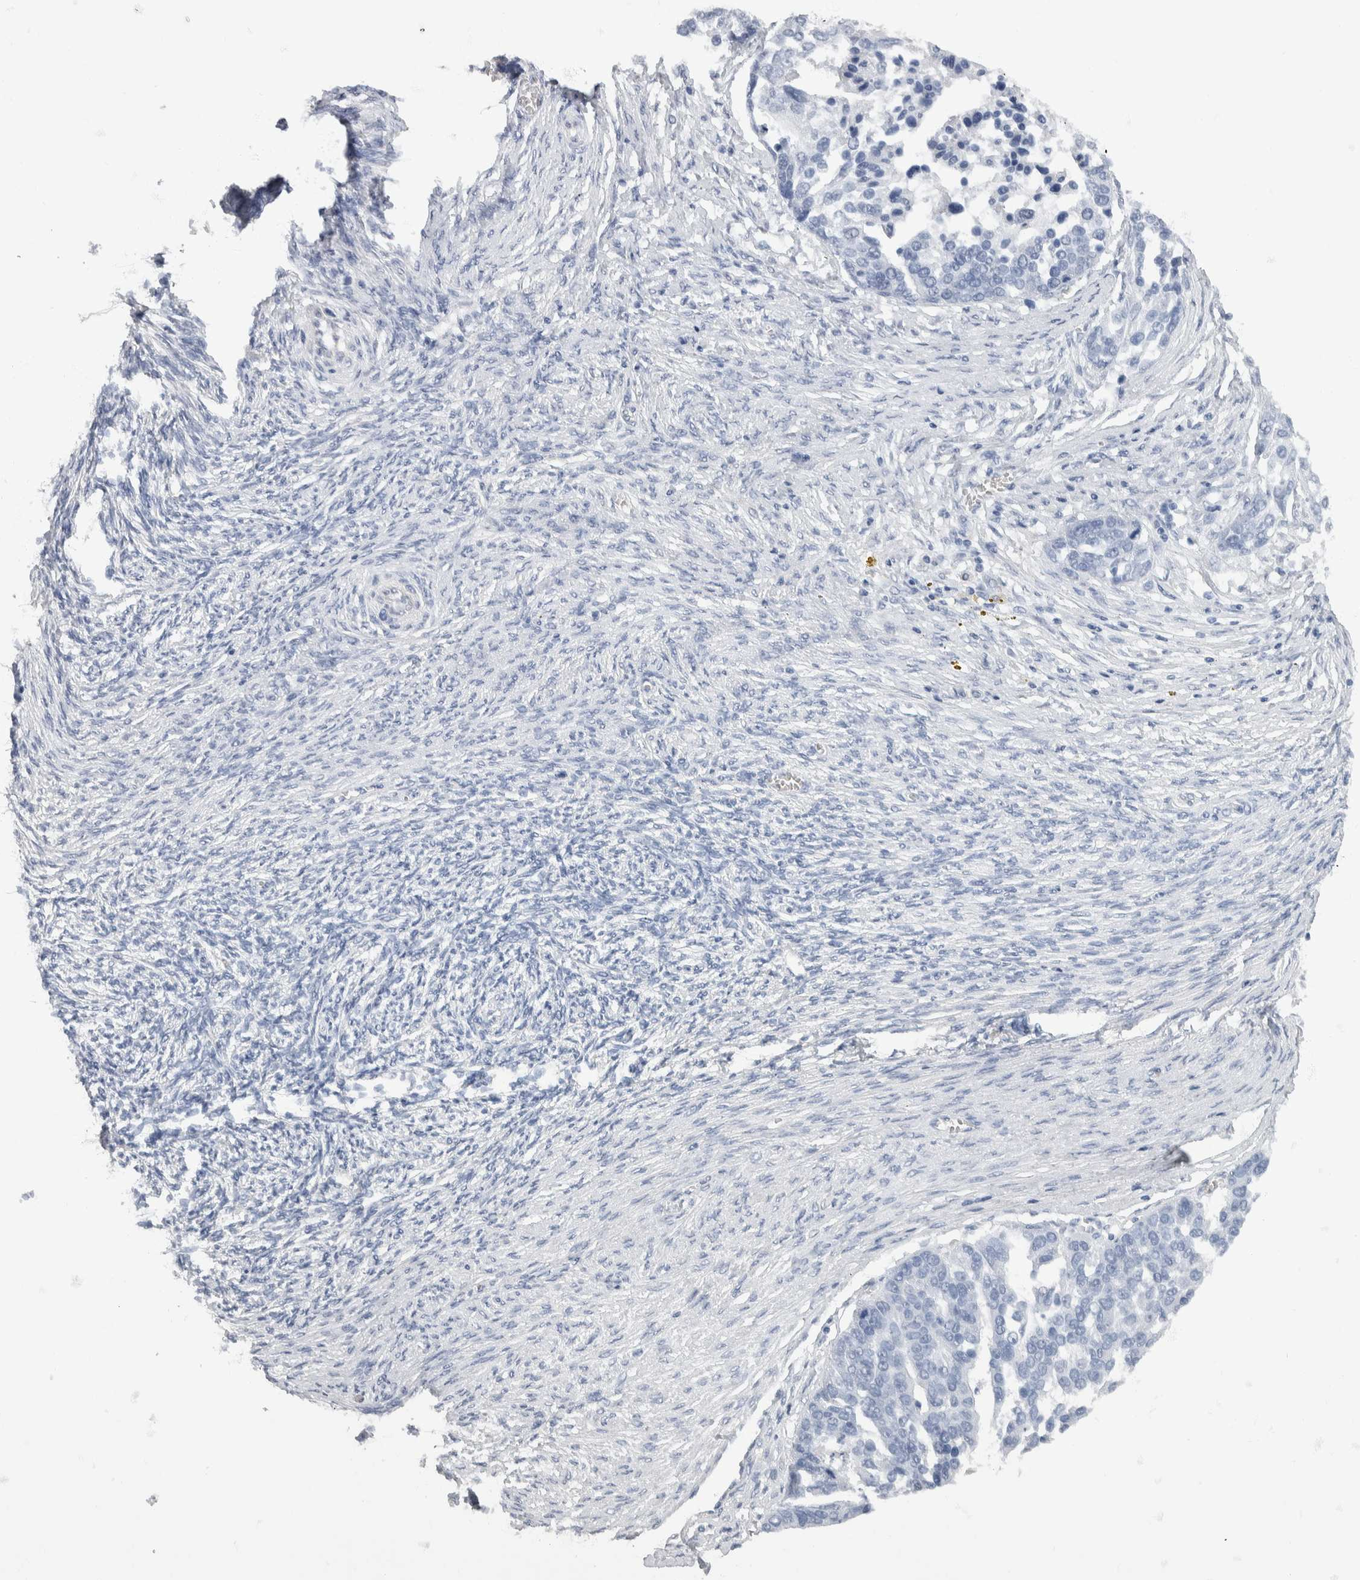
{"staining": {"intensity": "negative", "quantity": "none", "location": "none"}, "tissue": "ovarian cancer", "cell_type": "Tumor cells", "image_type": "cancer", "snomed": [{"axis": "morphology", "description": "Cystadenocarcinoma, serous, NOS"}, {"axis": "topography", "description": "Ovary"}], "caption": "Immunohistochemistry (IHC) image of neoplastic tissue: ovarian cancer (serous cystadenocarcinoma) stained with DAB (3,3'-diaminobenzidine) demonstrates no significant protein positivity in tumor cells.", "gene": "NEFM", "patient": {"sex": "female", "age": 44}}